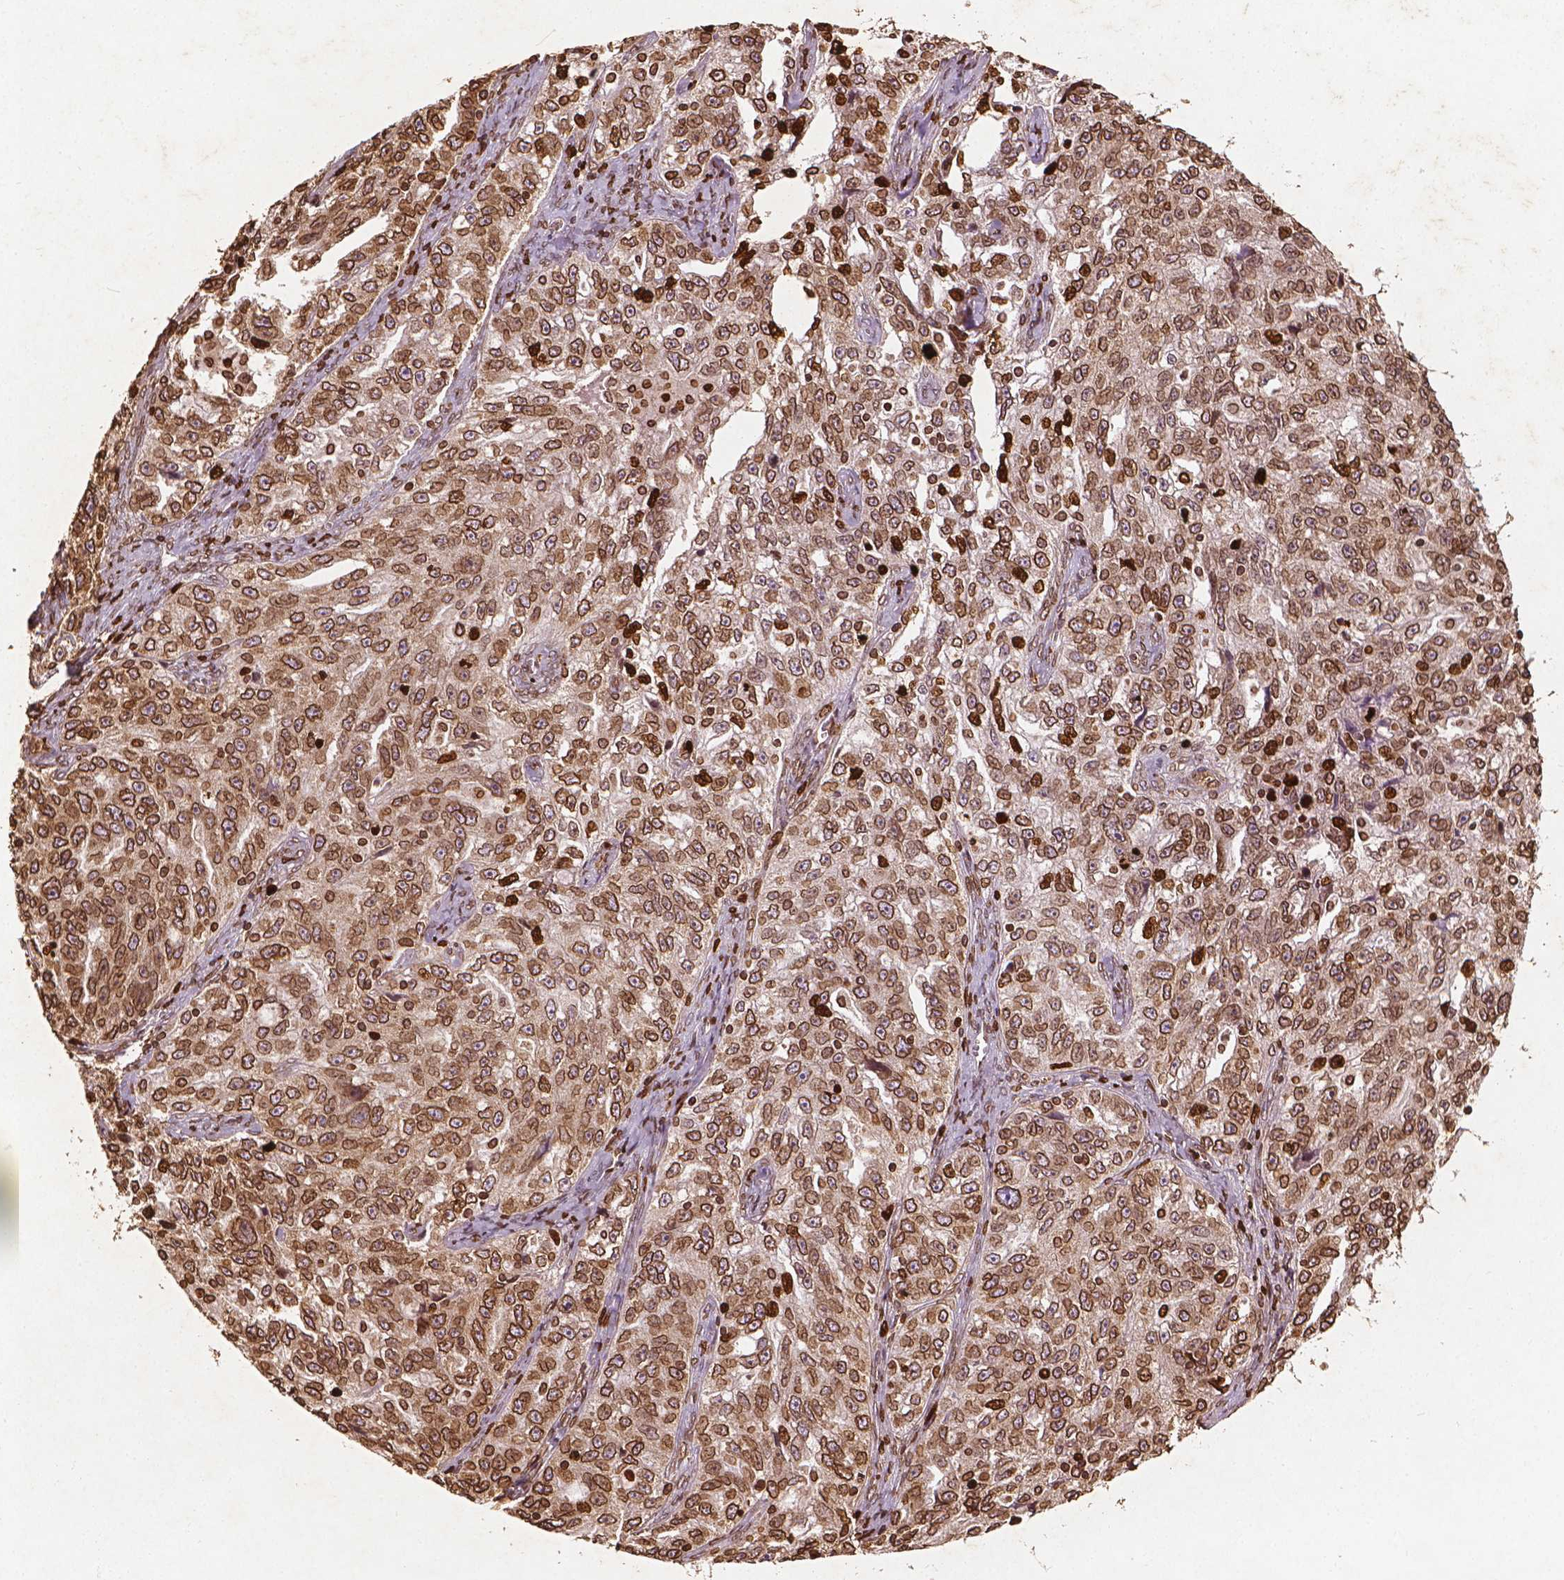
{"staining": {"intensity": "strong", "quantity": ">75%", "location": "cytoplasmic/membranous,nuclear"}, "tissue": "ovarian cancer", "cell_type": "Tumor cells", "image_type": "cancer", "snomed": [{"axis": "morphology", "description": "Cystadenocarcinoma, serous, NOS"}, {"axis": "topography", "description": "Ovary"}], "caption": "An IHC photomicrograph of tumor tissue is shown. Protein staining in brown highlights strong cytoplasmic/membranous and nuclear positivity in ovarian serous cystadenocarcinoma within tumor cells. Using DAB (brown) and hematoxylin (blue) stains, captured at high magnification using brightfield microscopy.", "gene": "LMNB1", "patient": {"sex": "female", "age": 51}}